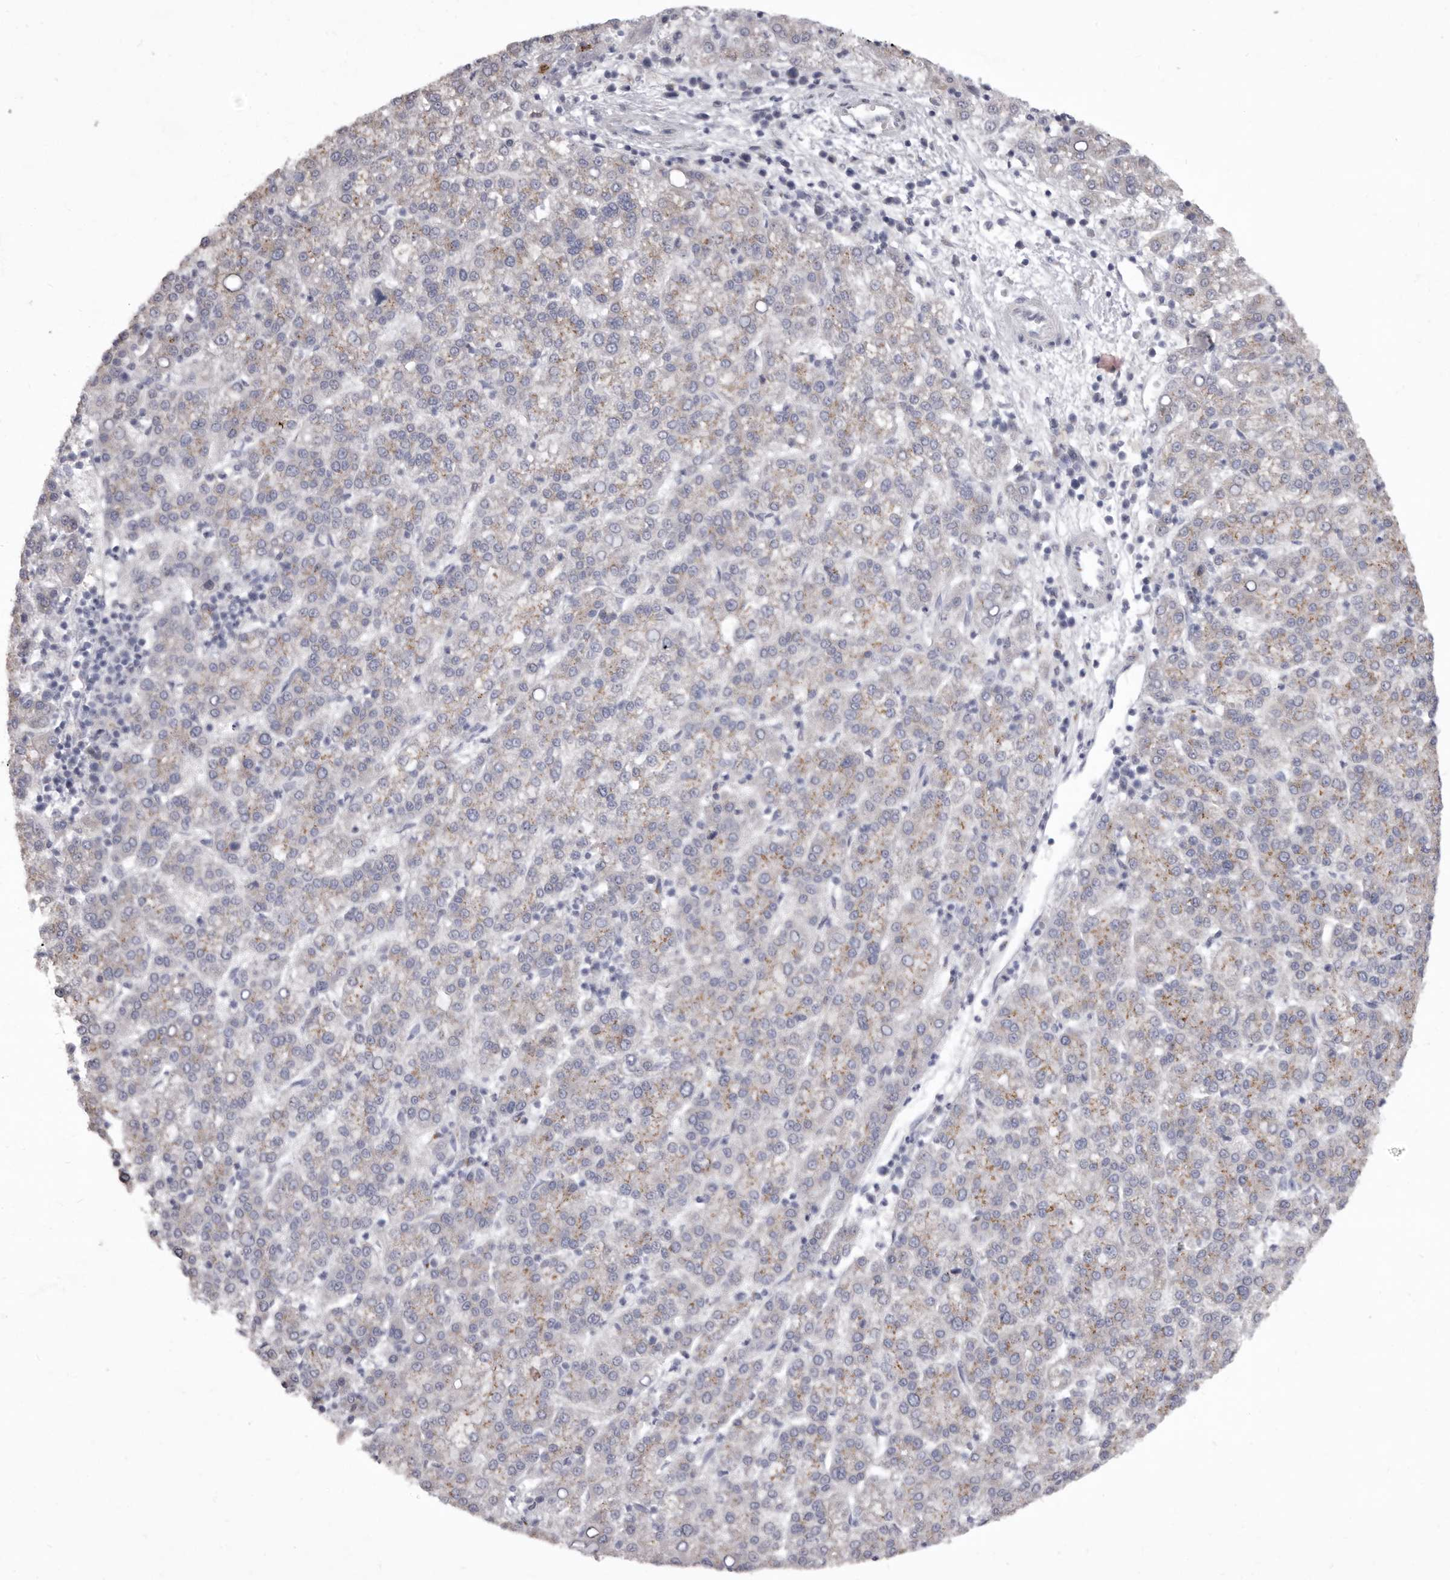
{"staining": {"intensity": "weak", "quantity": "25%-75%", "location": "cytoplasmic/membranous"}, "tissue": "liver cancer", "cell_type": "Tumor cells", "image_type": "cancer", "snomed": [{"axis": "morphology", "description": "Carcinoma, Hepatocellular, NOS"}, {"axis": "topography", "description": "Liver"}], "caption": "There is low levels of weak cytoplasmic/membranous expression in tumor cells of liver cancer (hepatocellular carcinoma), as demonstrated by immunohistochemical staining (brown color).", "gene": "P2RX6", "patient": {"sex": "female", "age": 58}}